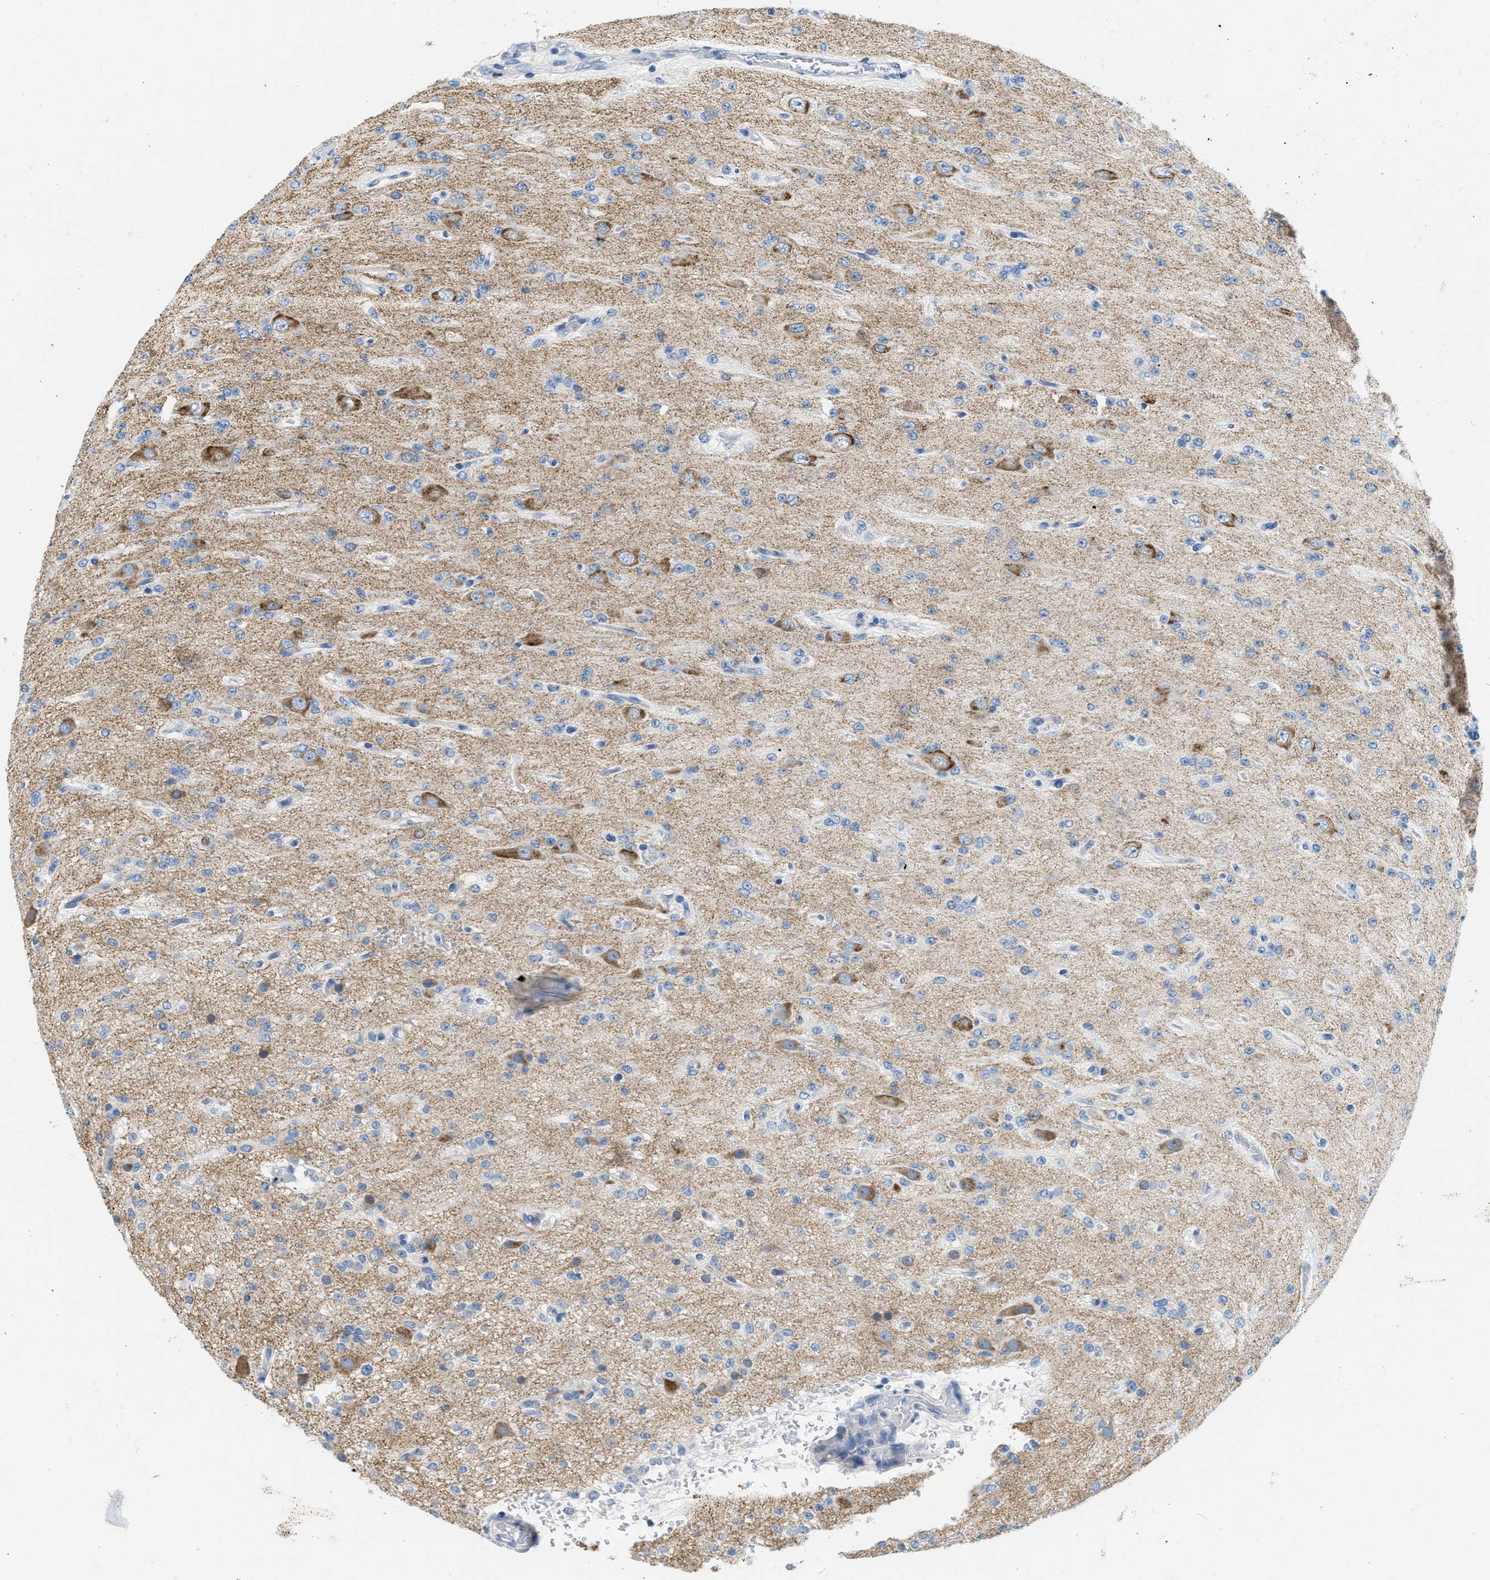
{"staining": {"intensity": "negative", "quantity": "none", "location": "none"}, "tissue": "glioma", "cell_type": "Tumor cells", "image_type": "cancer", "snomed": [{"axis": "morphology", "description": "Glioma, malignant, Low grade"}, {"axis": "topography", "description": "Brain"}], "caption": "Immunohistochemistry (IHC) image of malignant glioma (low-grade) stained for a protein (brown), which reveals no positivity in tumor cells.", "gene": "PTDSS1", "patient": {"sex": "male", "age": 38}}